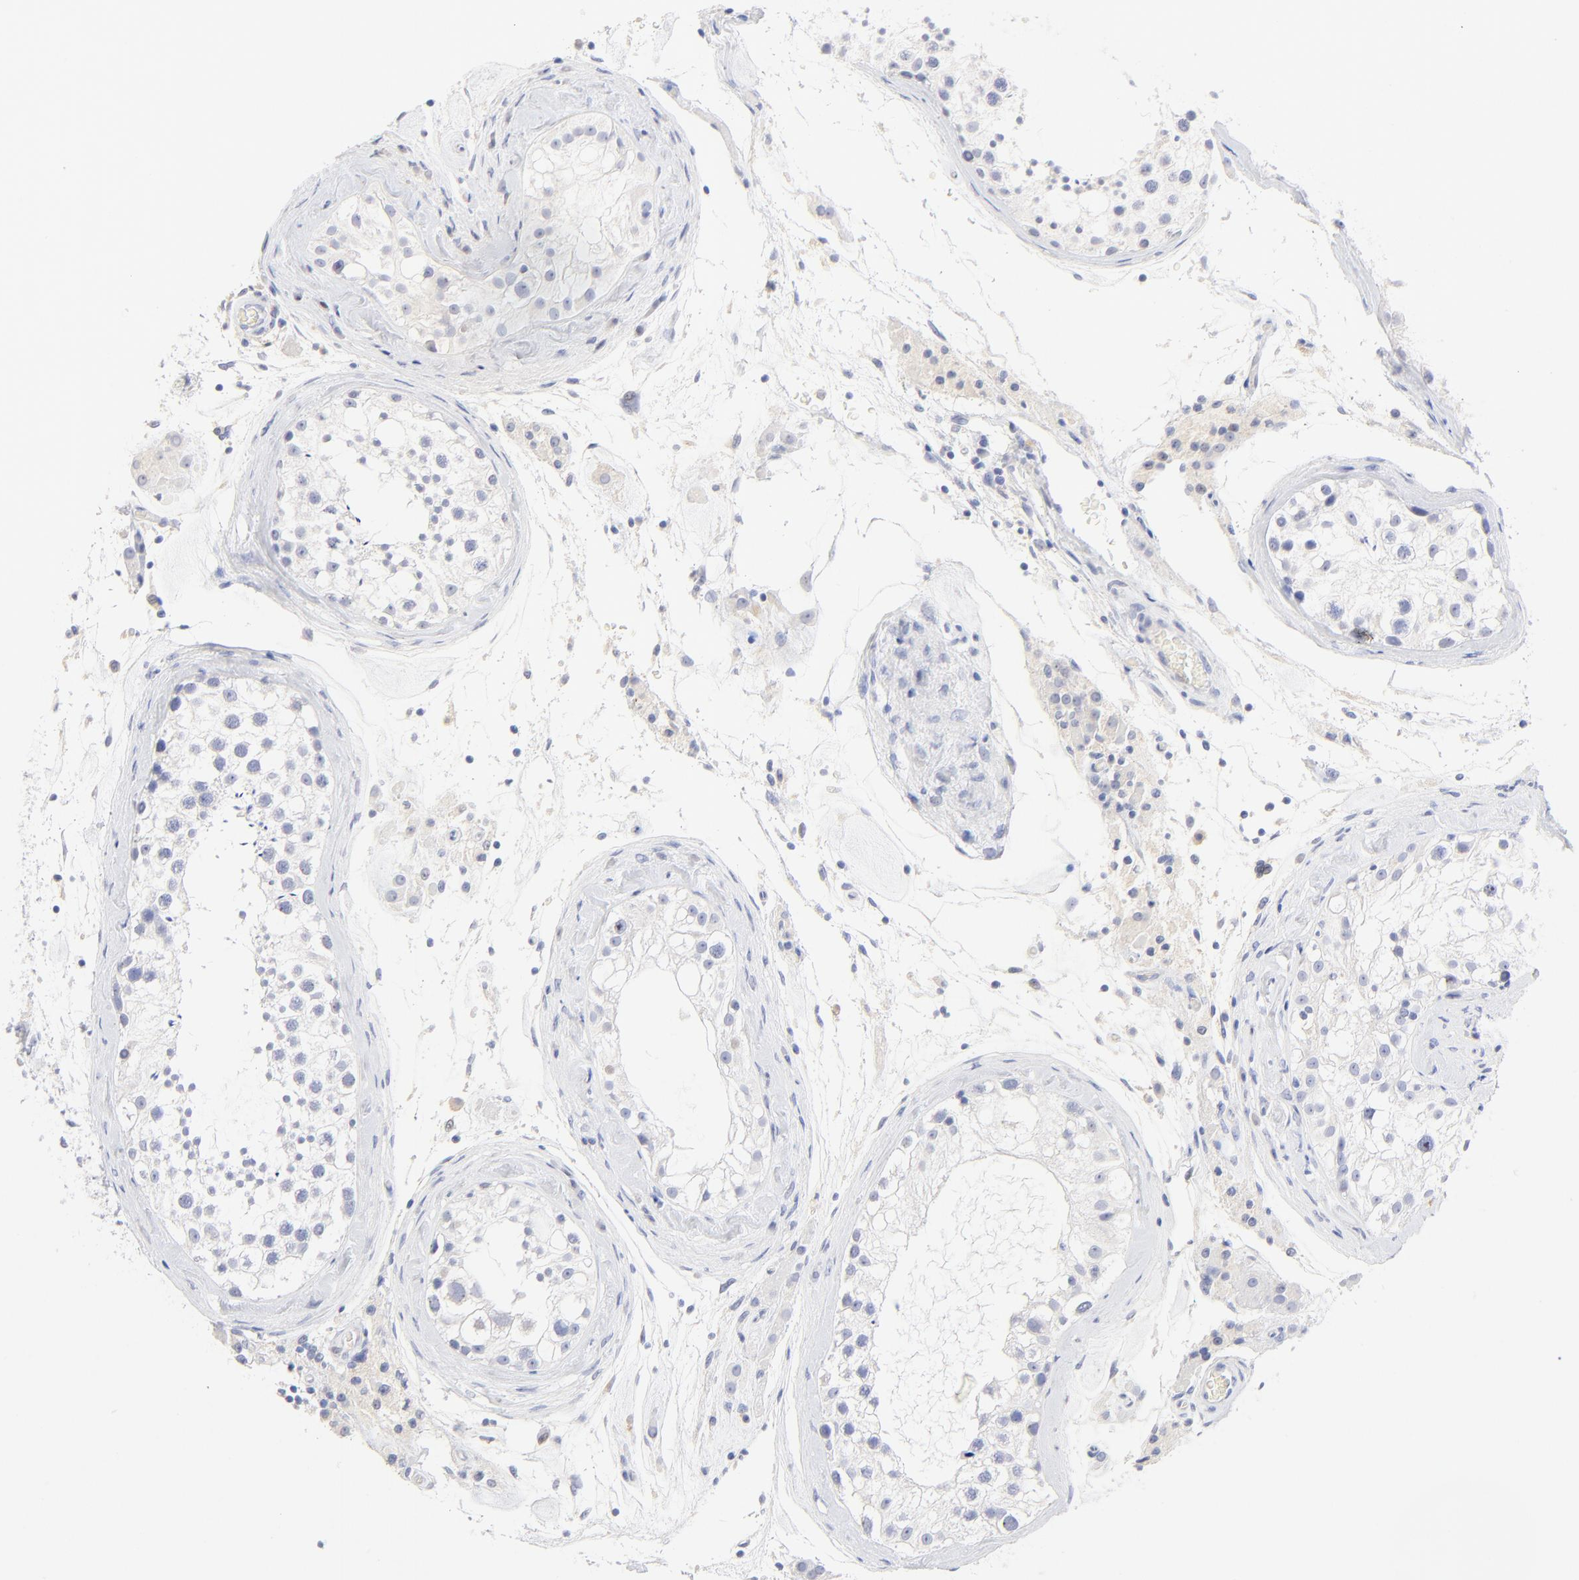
{"staining": {"intensity": "negative", "quantity": "none", "location": "none"}, "tissue": "testis", "cell_type": "Cells in seminiferous ducts", "image_type": "normal", "snomed": [{"axis": "morphology", "description": "Normal tissue, NOS"}, {"axis": "topography", "description": "Testis"}], "caption": "High power microscopy image of an immunohistochemistry micrograph of unremarkable testis, revealing no significant positivity in cells in seminiferous ducts.", "gene": "SULT4A1", "patient": {"sex": "male", "age": 46}}